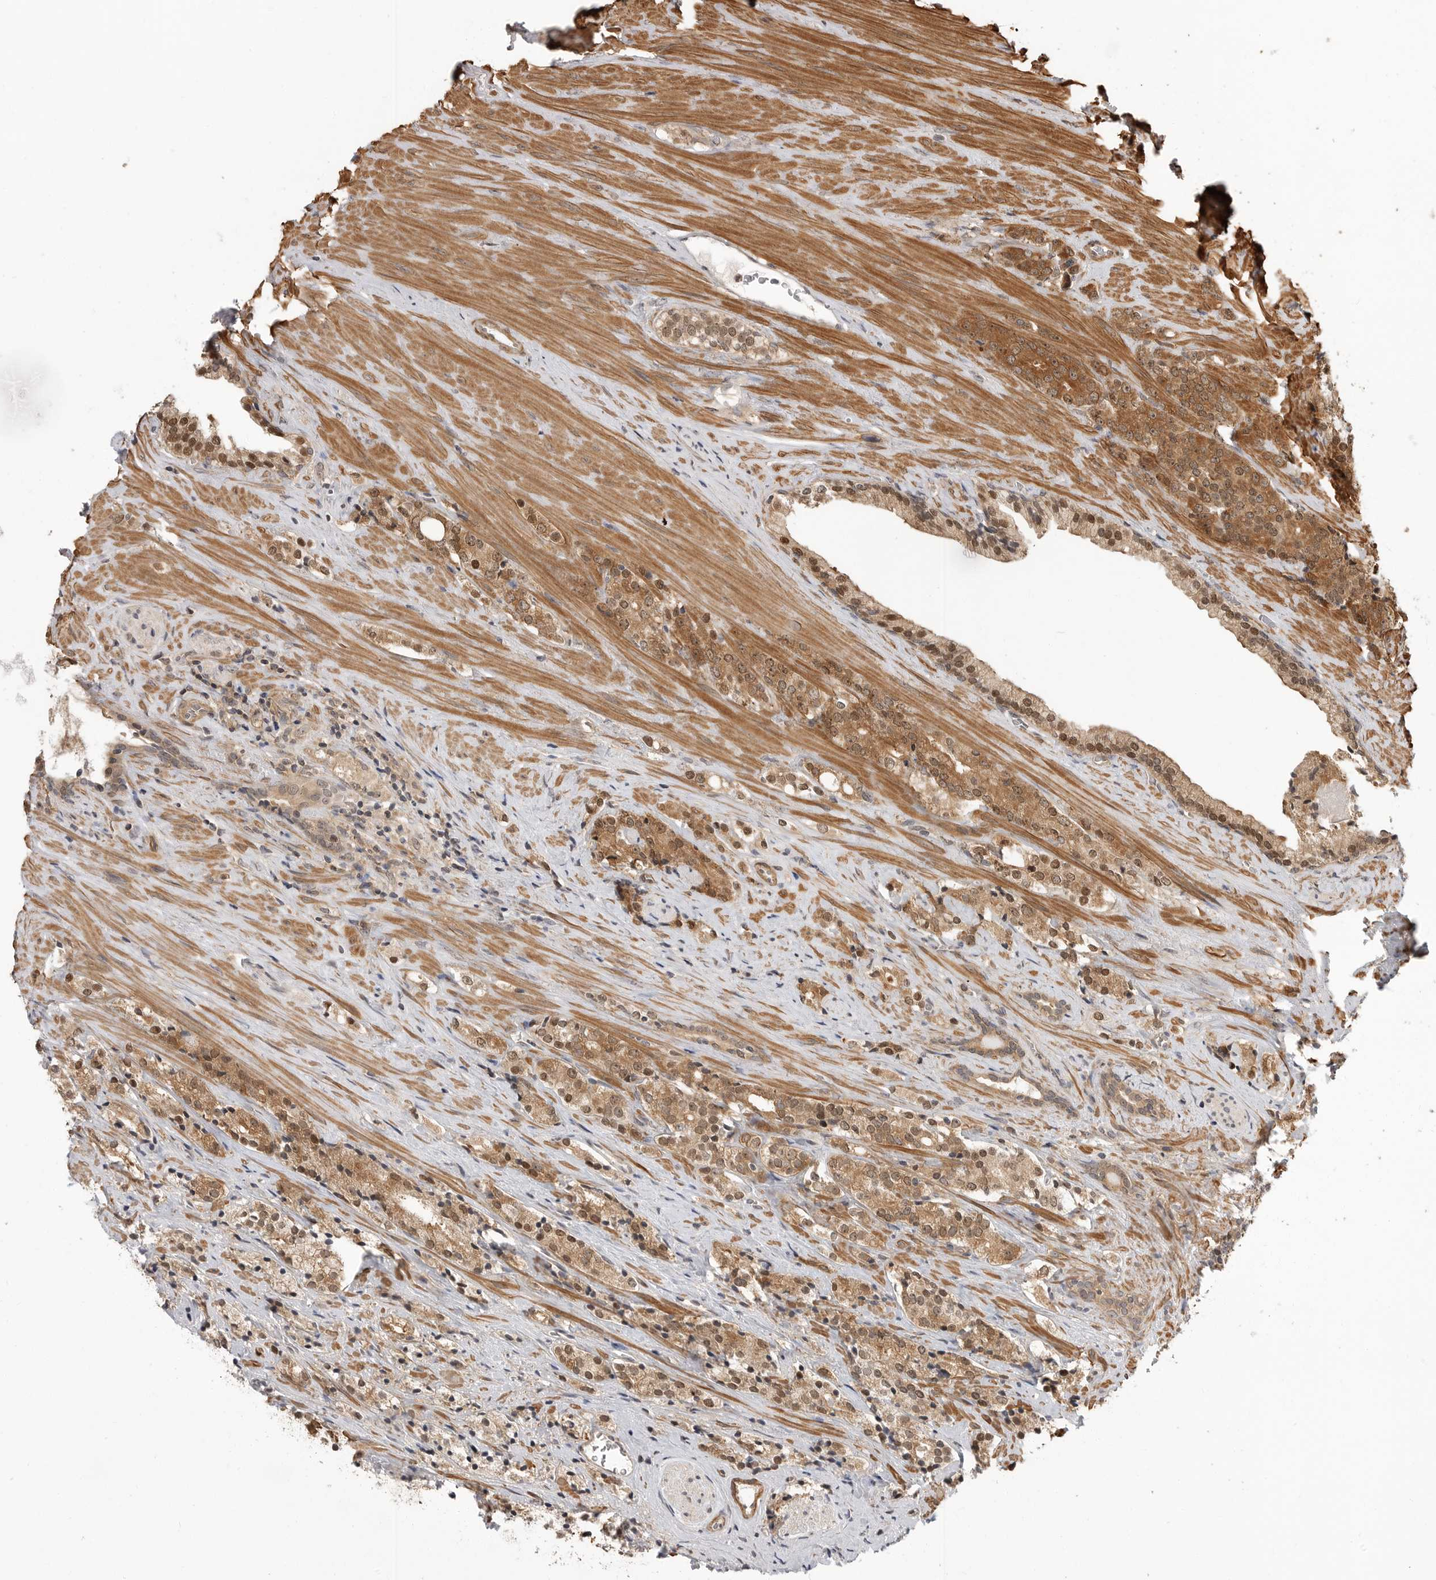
{"staining": {"intensity": "moderate", "quantity": ">75%", "location": "cytoplasmic/membranous,nuclear"}, "tissue": "prostate cancer", "cell_type": "Tumor cells", "image_type": "cancer", "snomed": [{"axis": "morphology", "description": "Adenocarcinoma, High grade"}, {"axis": "topography", "description": "Prostate"}], "caption": "Prostate cancer (adenocarcinoma (high-grade)) tissue displays moderate cytoplasmic/membranous and nuclear expression in about >75% of tumor cells, visualized by immunohistochemistry.", "gene": "ERN1", "patient": {"sex": "male", "age": 71}}